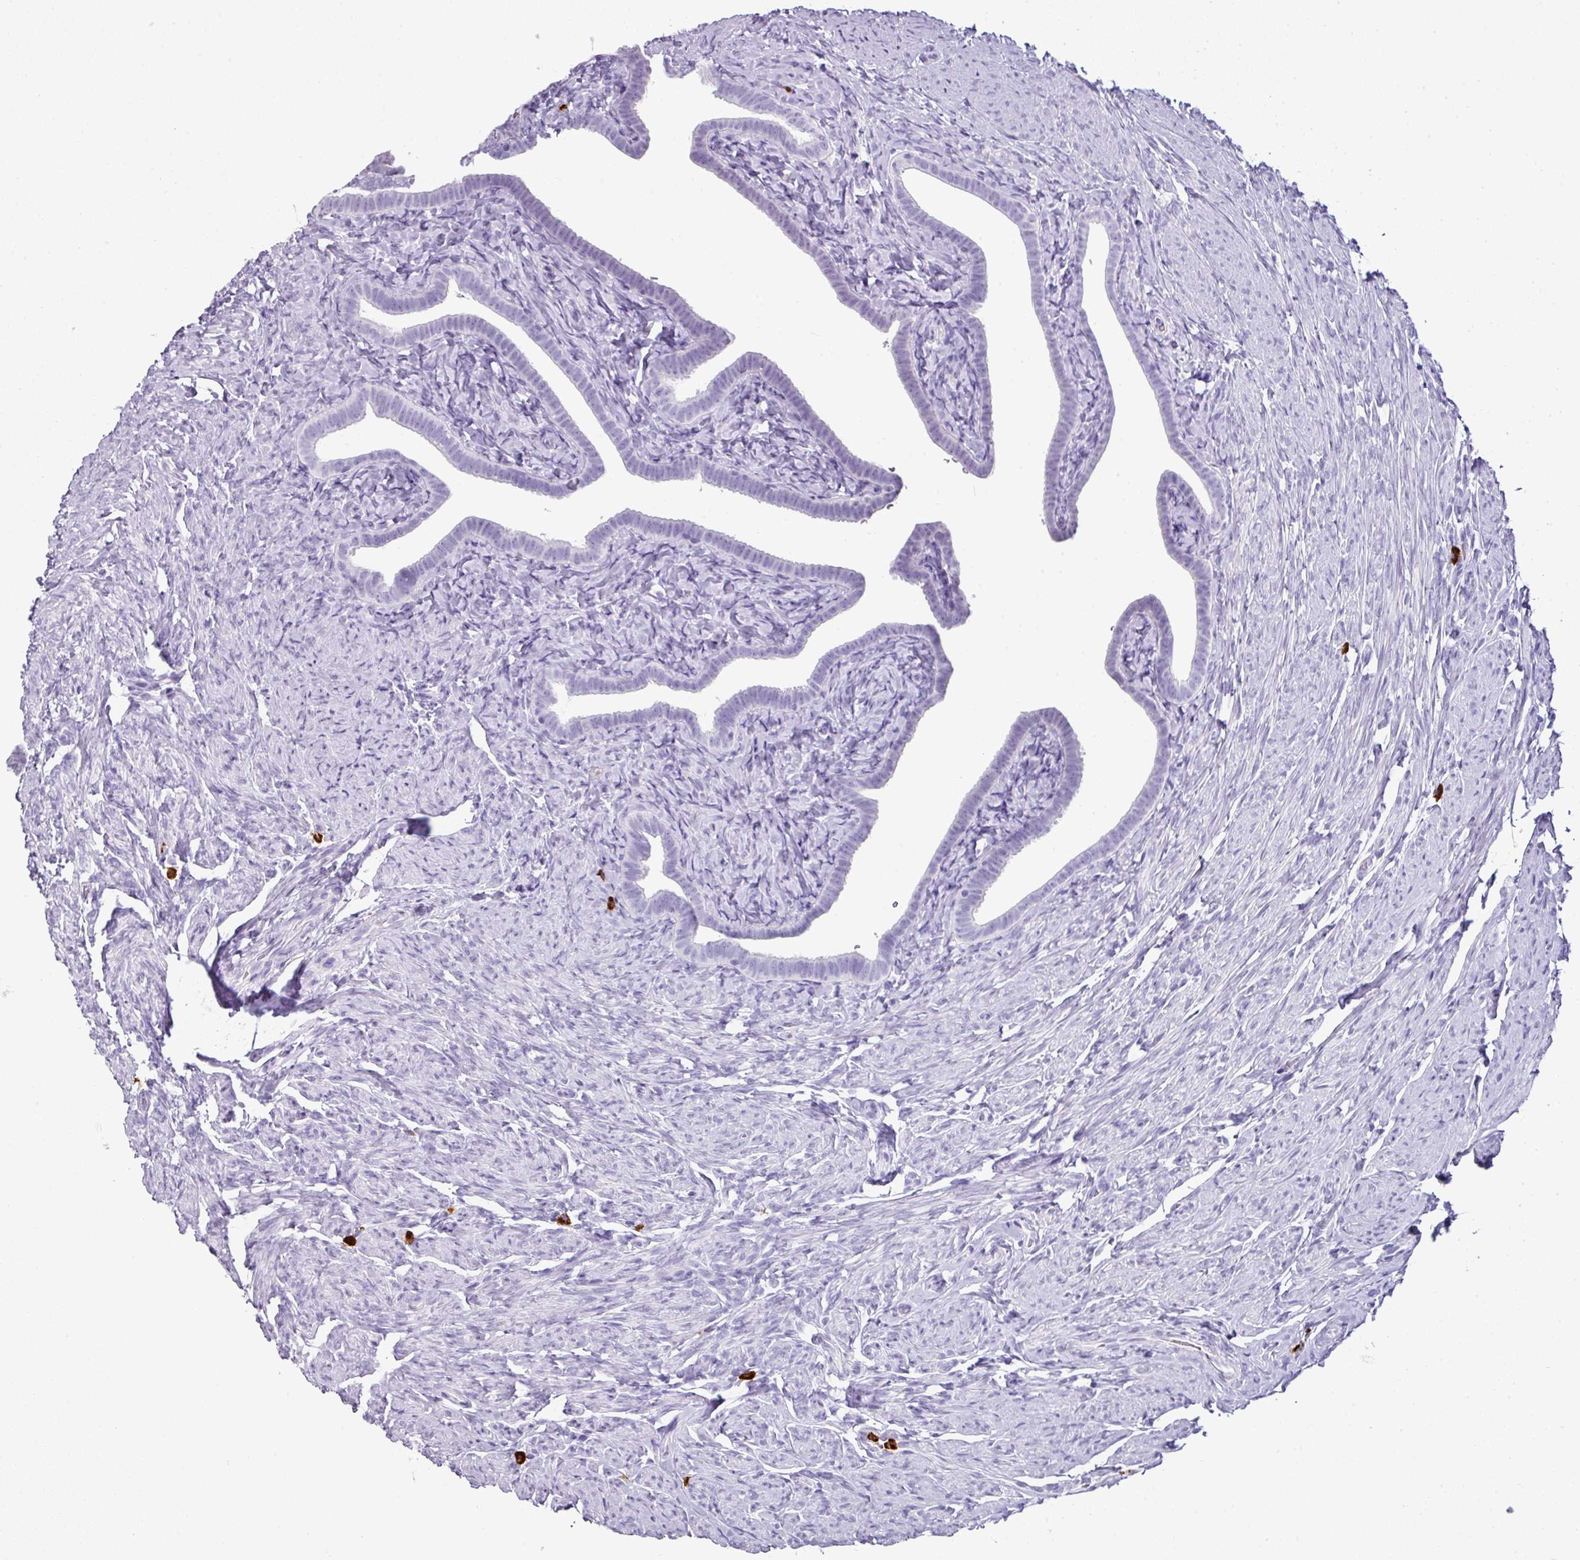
{"staining": {"intensity": "negative", "quantity": "none", "location": "none"}, "tissue": "fallopian tube", "cell_type": "Glandular cells", "image_type": "normal", "snomed": [{"axis": "morphology", "description": "Normal tissue, NOS"}, {"axis": "topography", "description": "Fallopian tube"}], "caption": "A micrograph of fallopian tube stained for a protein displays no brown staining in glandular cells. (Brightfield microscopy of DAB immunohistochemistry at high magnification).", "gene": "CTSG", "patient": {"sex": "female", "age": 69}}